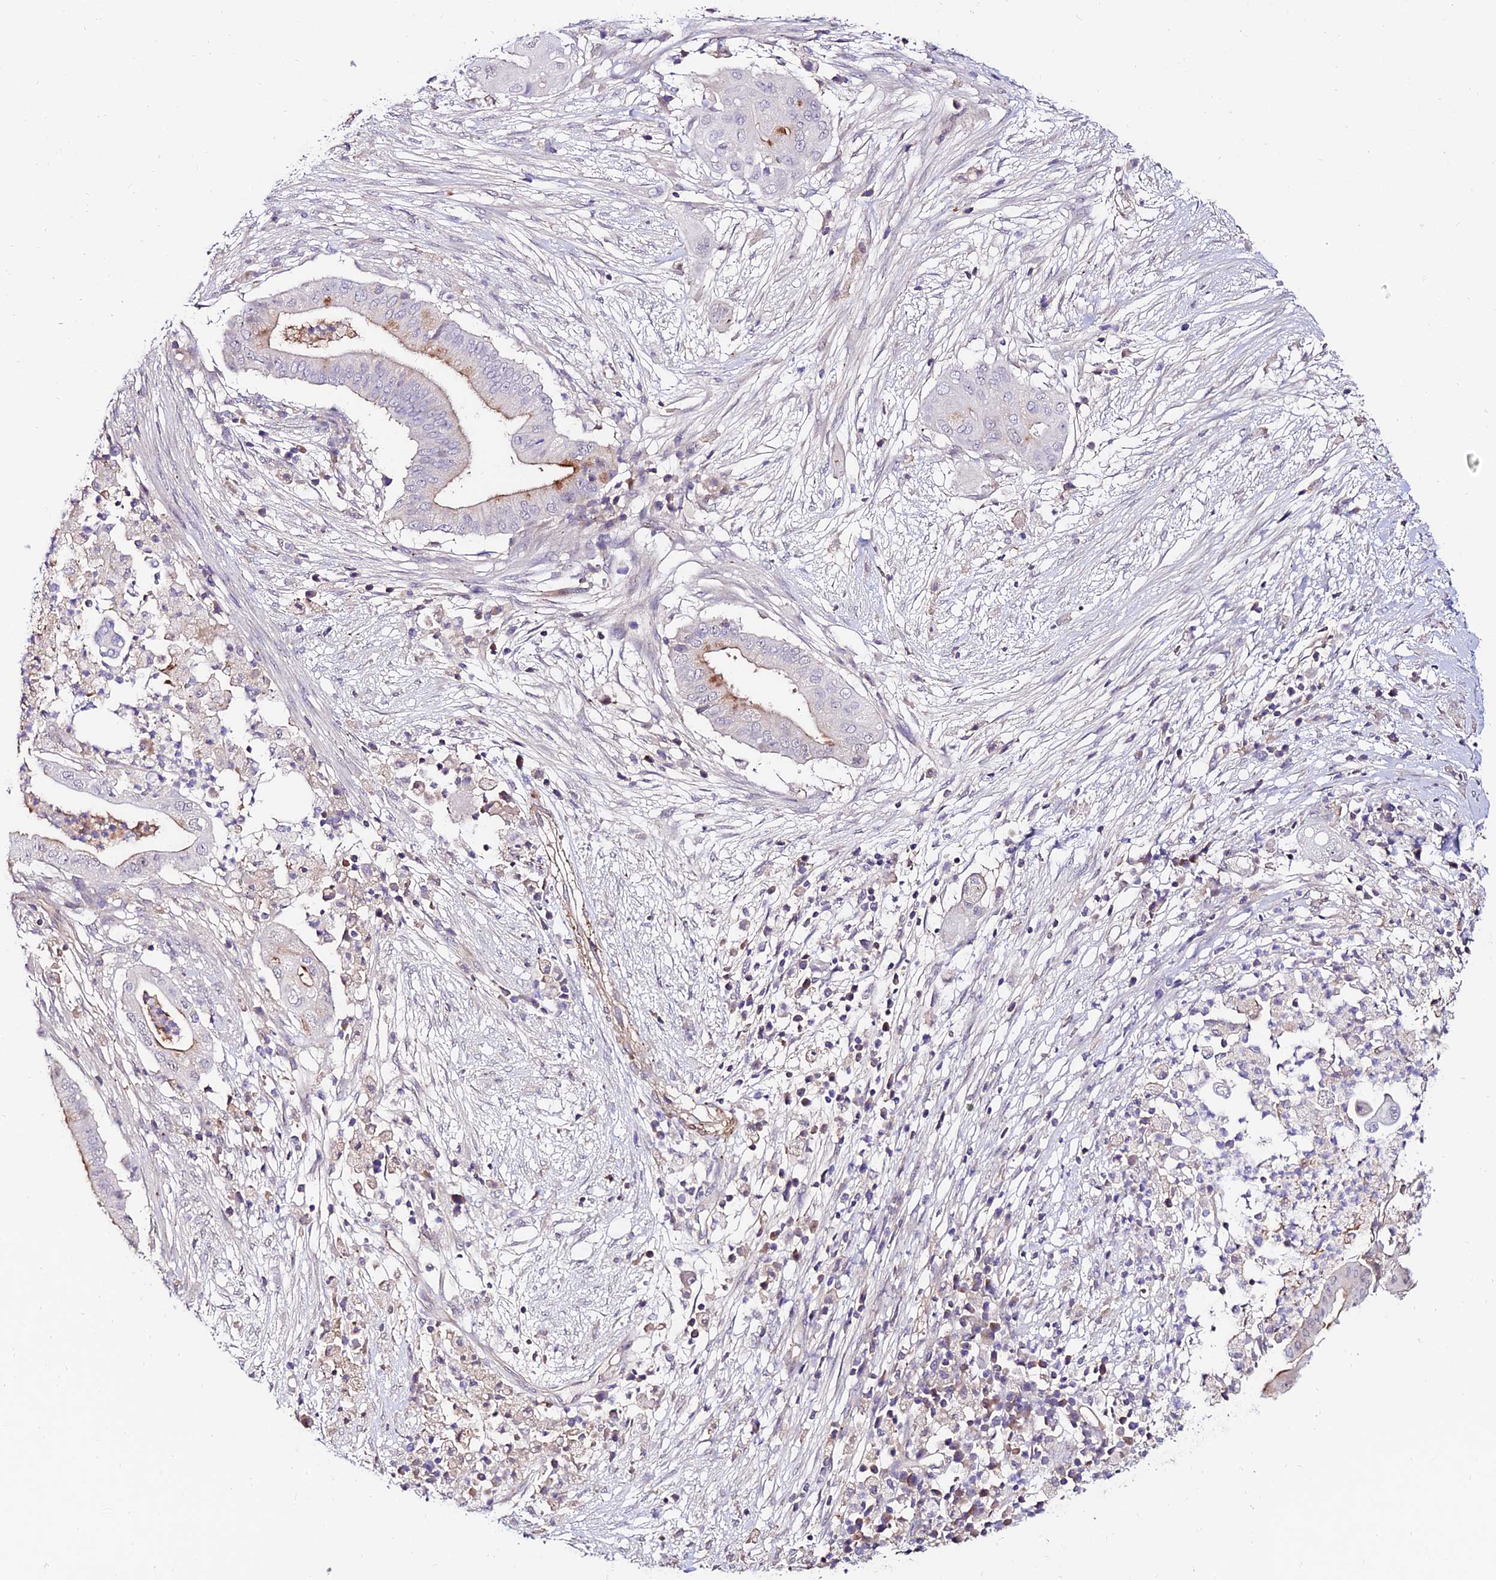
{"staining": {"intensity": "moderate", "quantity": "<25%", "location": "cytoplasmic/membranous"}, "tissue": "pancreatic cancer", "cell_type": "Tumor cells", "image_type": "cancer", "snomed": [{"axis": "morphology", "description": "Adenocarcinoma, NOS"}, {"axis": "topography", "description": "Pancreas"}], "caption": "Moderate cytoplasmic/membranous expression is present in approximately <25% of tumor cells in pancreatic adenocarcinoma. The protein is shown in brown color, while the nuclei are stained blue.", "gene": "ALDH3B2", "patient": {"sex": "male", "age": 68}}